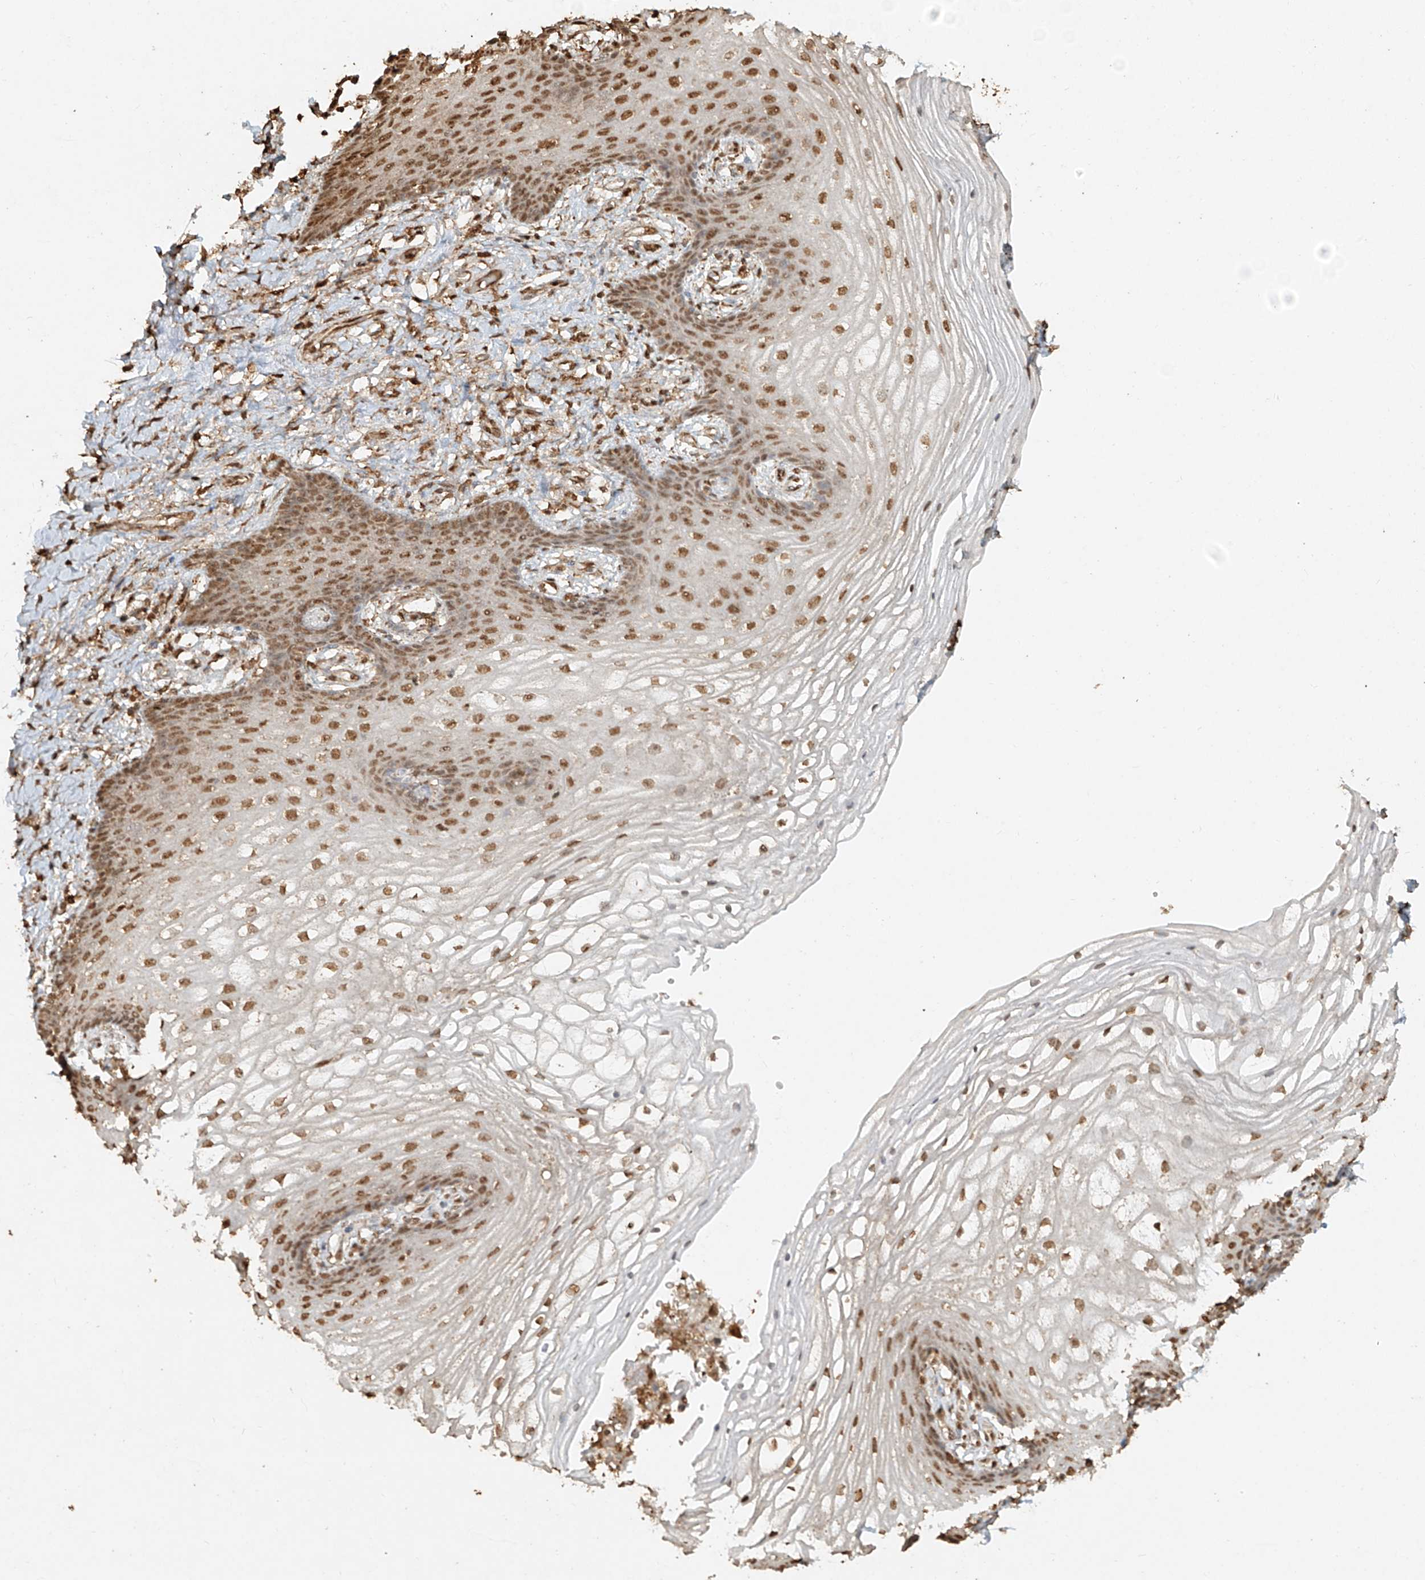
{"staining": {"intensity": "moderate", "quantity": ">75%", "location": "nuclear"}, "tissue": "vagina", "cell_type": "Squamous epithelial cells", "image_type": "normal", "snomed": [{"axis": "morphology", "description": "Normal tissue, NOS"}, {"axis": "topography", "description": "Vagina"}], "caption": "Vagina stained for a protein displays moderate nuclear positivity in squamous epithelial cells. Ihc stains the protein in brown and the nuclei are stained blue.", "gene": "TIGAR", "patient": {"sex": "female", "age": 60}}